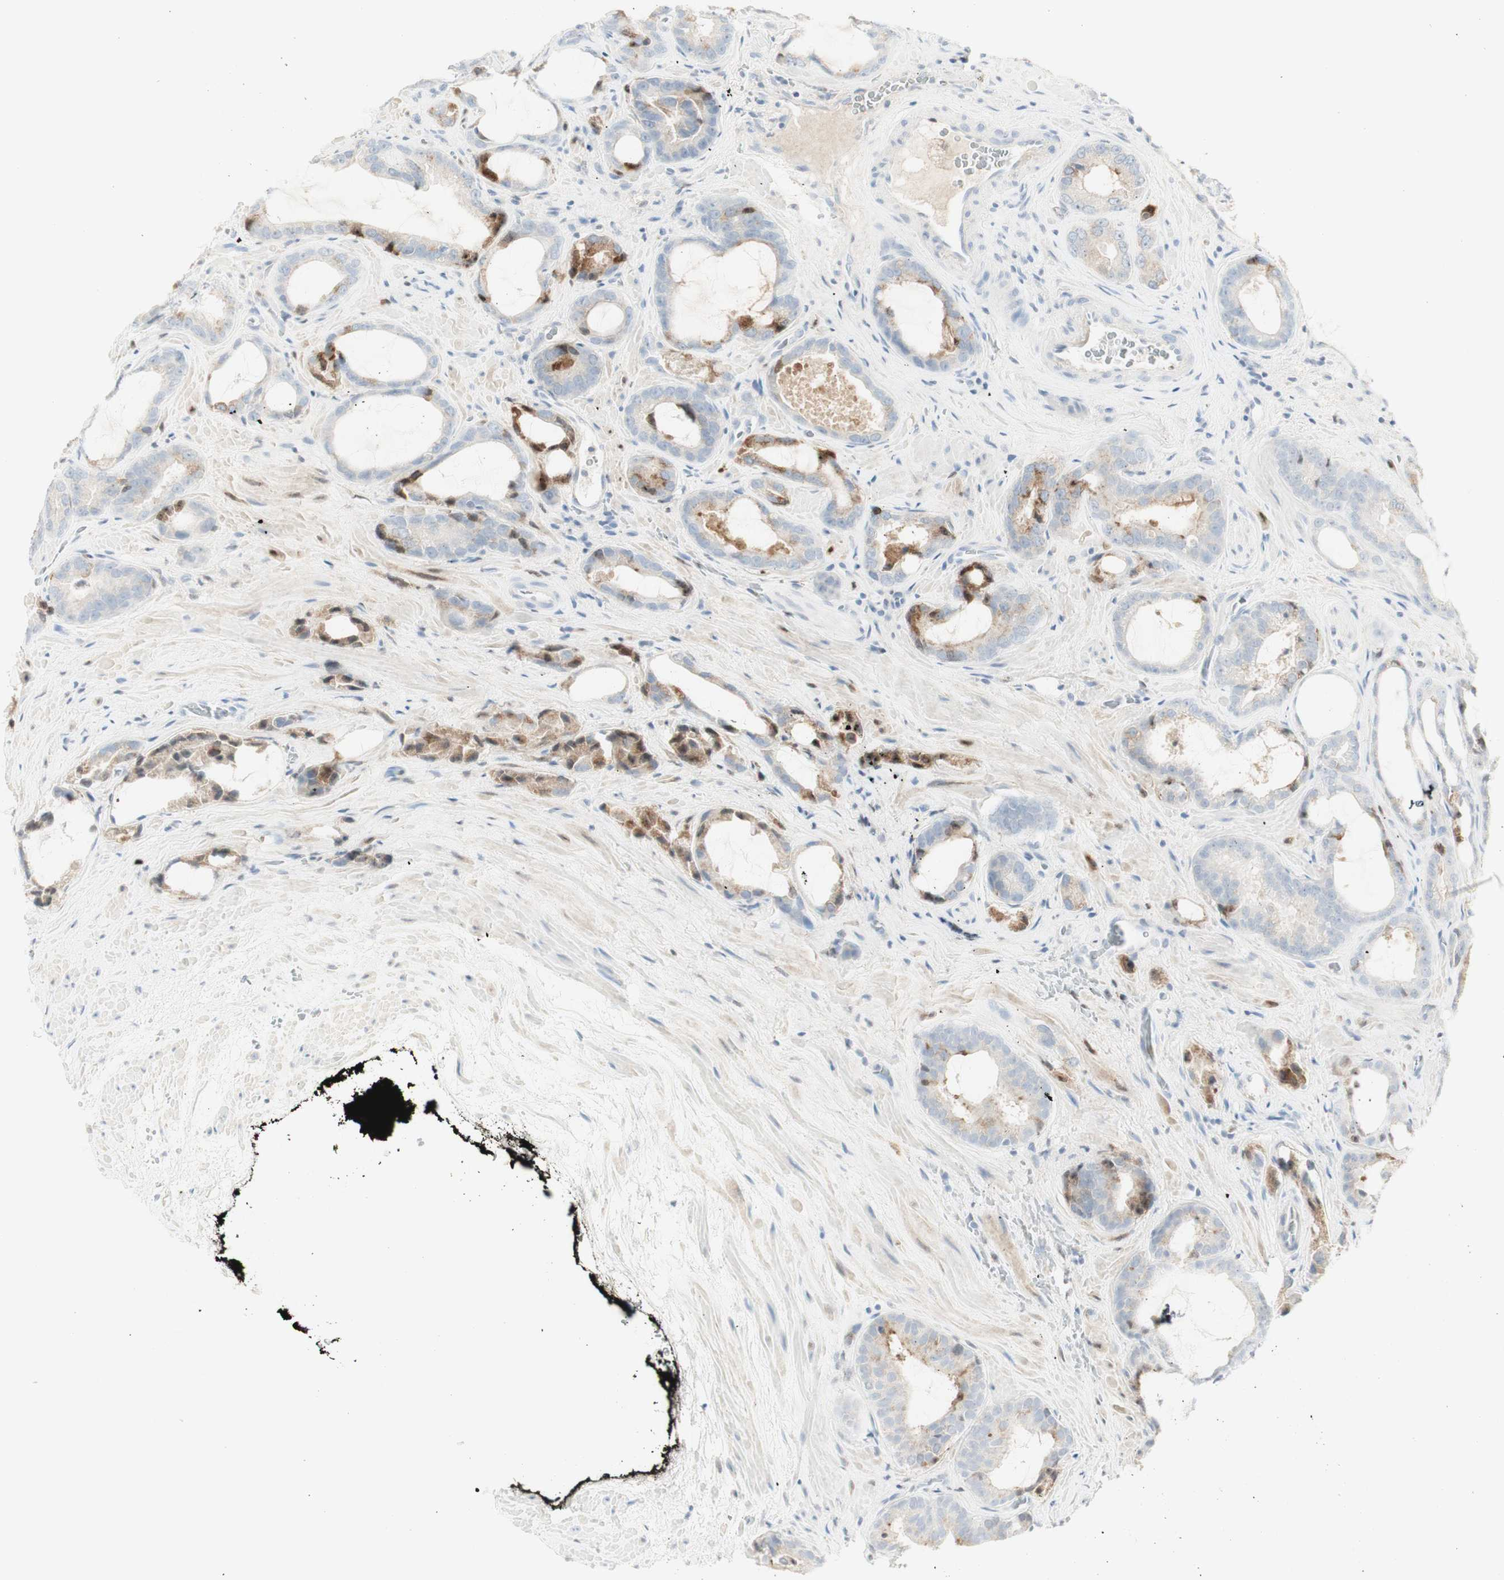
{"staining": {"intensity": "moderate", "quantity": "25%-75%", "location": "cytoplasmic/membranous"}, "tissue": "prostate cancer", "cell_type": "Tumor cells", "image_type": "cancer", "snomed": [{"axis": "morphology", "description": "Adenocarcinoma, Low grade"}, {"axis": "topography", "description": "Prostate"}], "caption": "A micrograph of prostate low-grade adenocarcinoma stained for a protein demonstrates moderate cytoplasmic/membranous brown staining in tumor cells. (Stains: DAB in brown, nuclei in blue, Microscopy: brightfield microscopy at high magnification).", "gene": "MDK", "patient": {"sex": "male", "age": 60}}